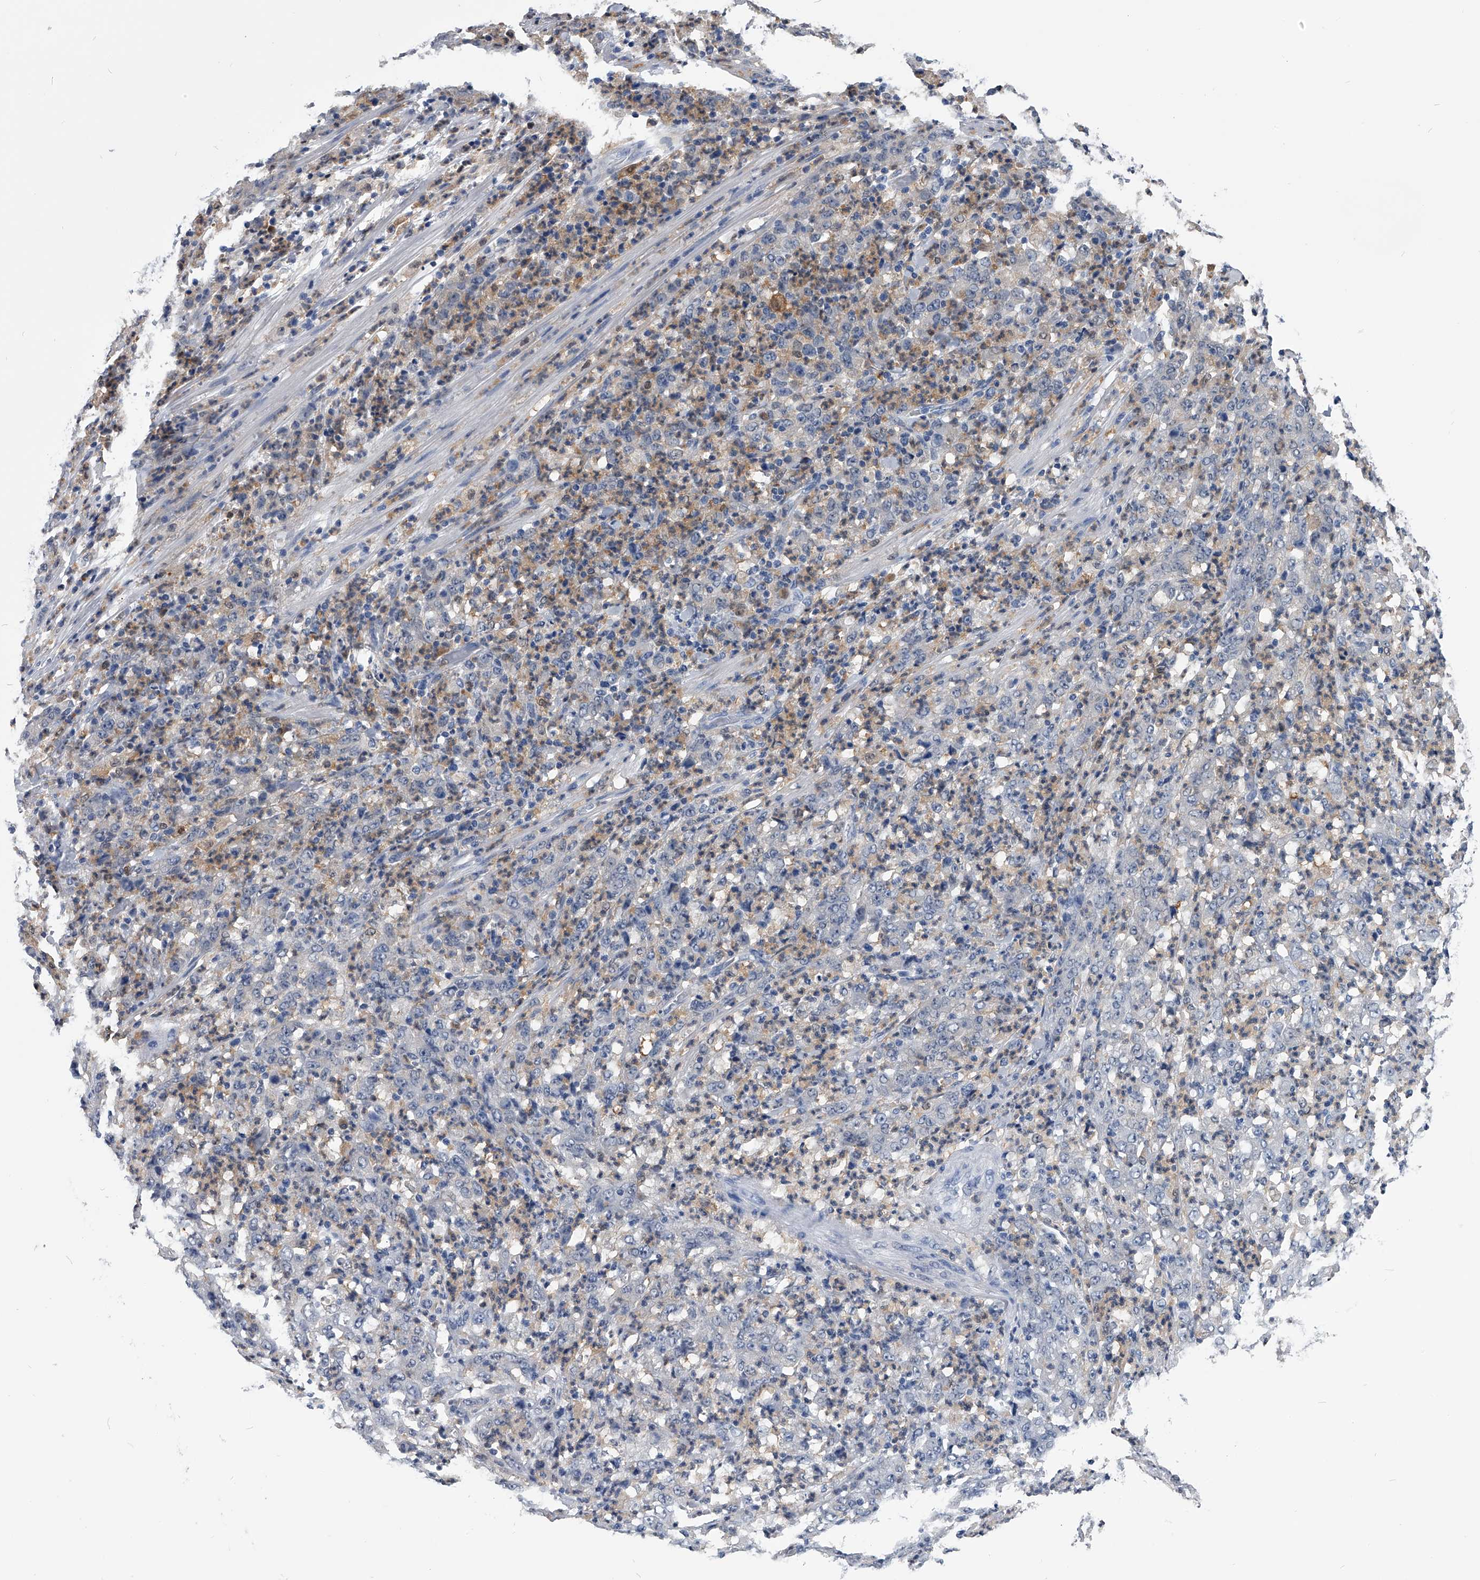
{"staining": {"intensity": "negative", "quantity": "none", "location": "none"}, "tissue": "stomach cancer", "cell_type": "Tumor cells", "image_type": "cancer", "snomed": [{"axis": "morphology", "description": "Adenocarcinoma, NOS"}, {"axis": "topography", "description": "Stomach, lower"}], "caption": "IHC histopathology image of neoplastic tissue: stomach adenocarcinoma stained with DAB shows no significant protein expression in tumor cells.", "gene": "PDXK", "patient": {"sex": "female", "age": 71}}